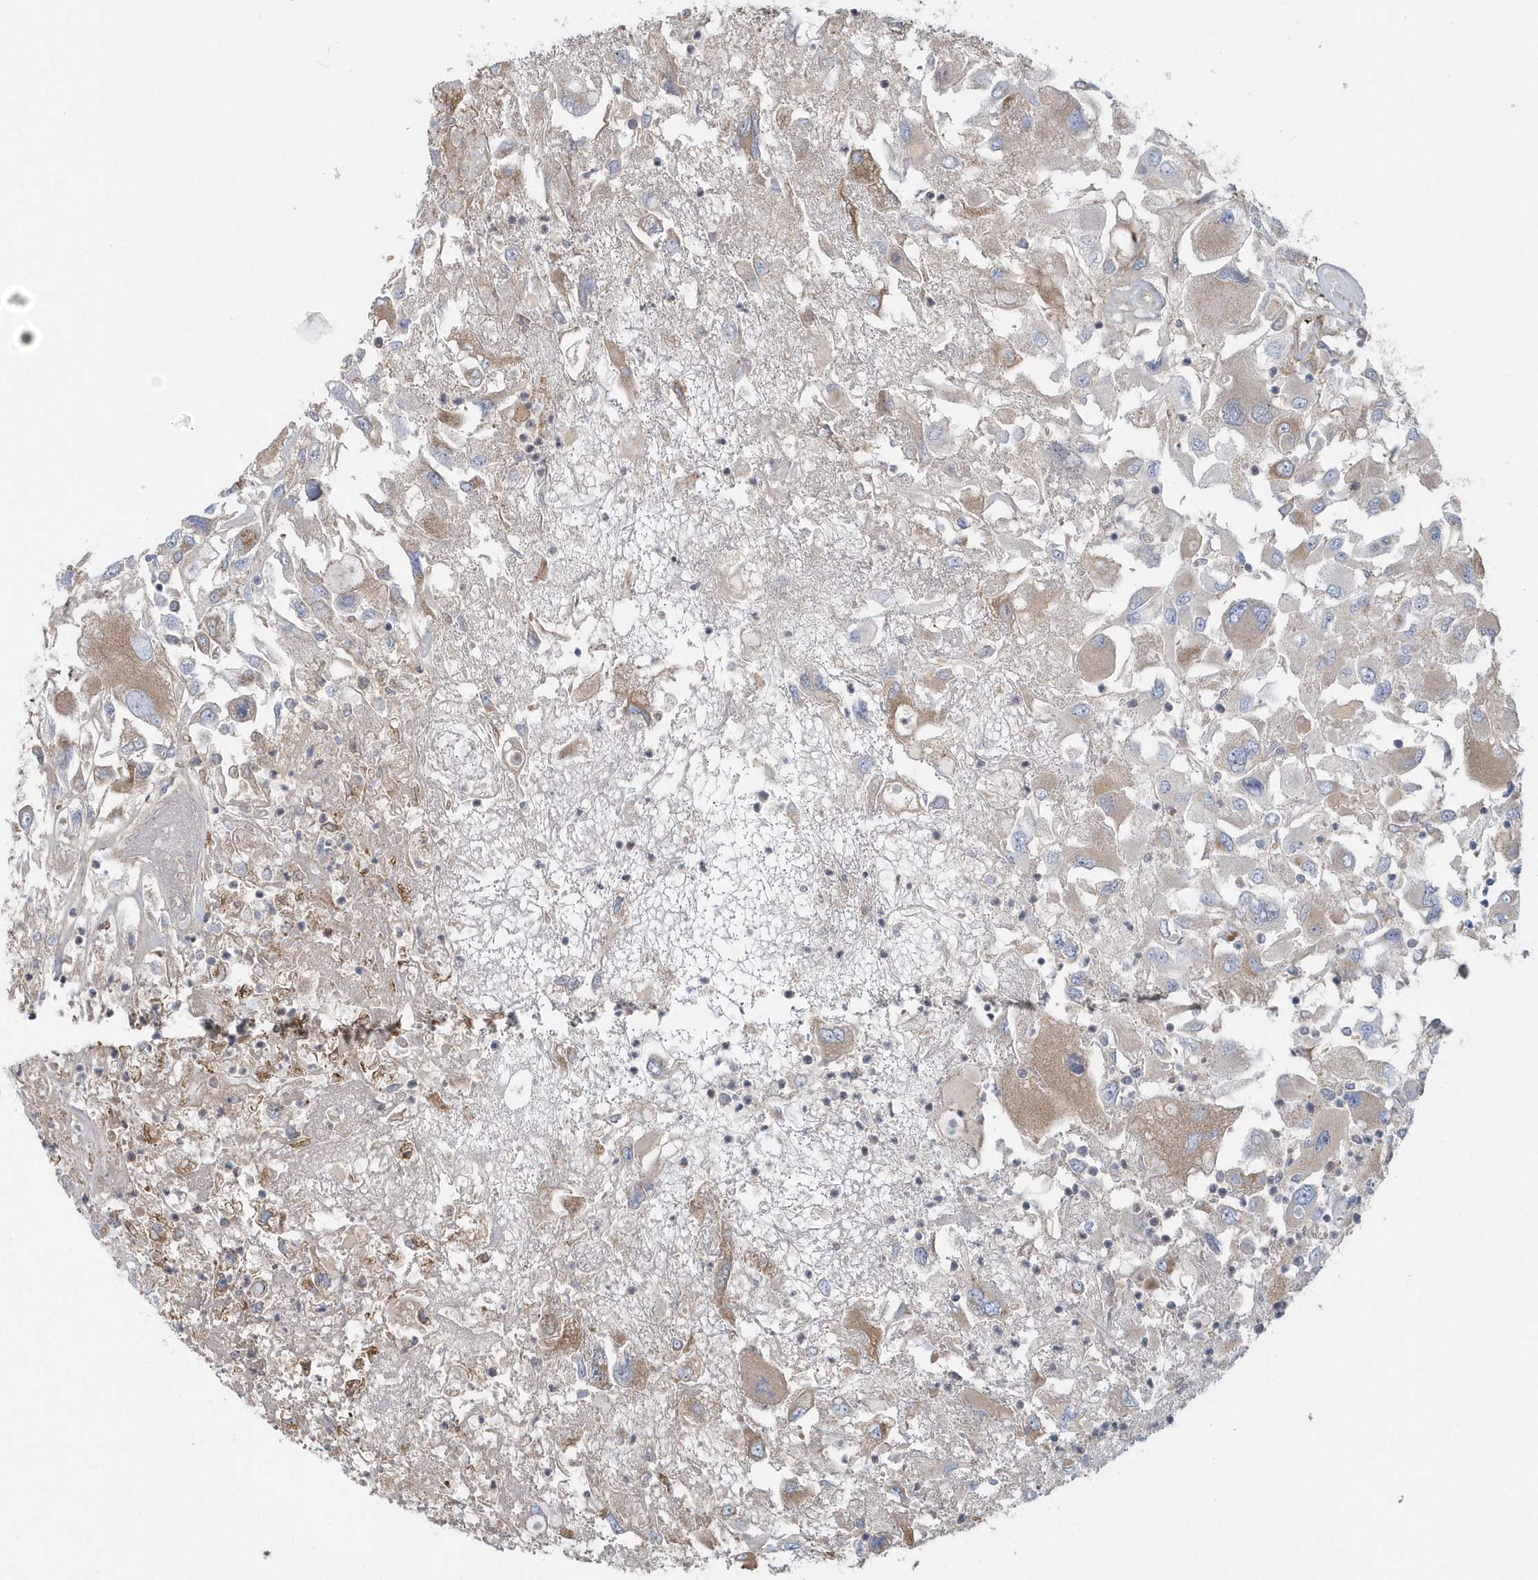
{"staining": {"intensity": "moderate", "quantity": "25%-75%", "location": "cytoplasmic/membranous"}, "tissue": "renal cancer", "cell_type": "Tumor cells", "image_type": "cancer", "snomed": [{"axis": "morphology", "description": "Adenocarcinoma, NOS"}, {"axis": "topography", "description": "Kidney"}], "caption": "This is a micrograph of immunohistochemistry staining of renal adenocarcinoma, which shows moderate positivity in the cytoplasmic/membranous of tumor cells.", "gene": "SPATA18", "patient": {"sex": "female", "age": 52}}